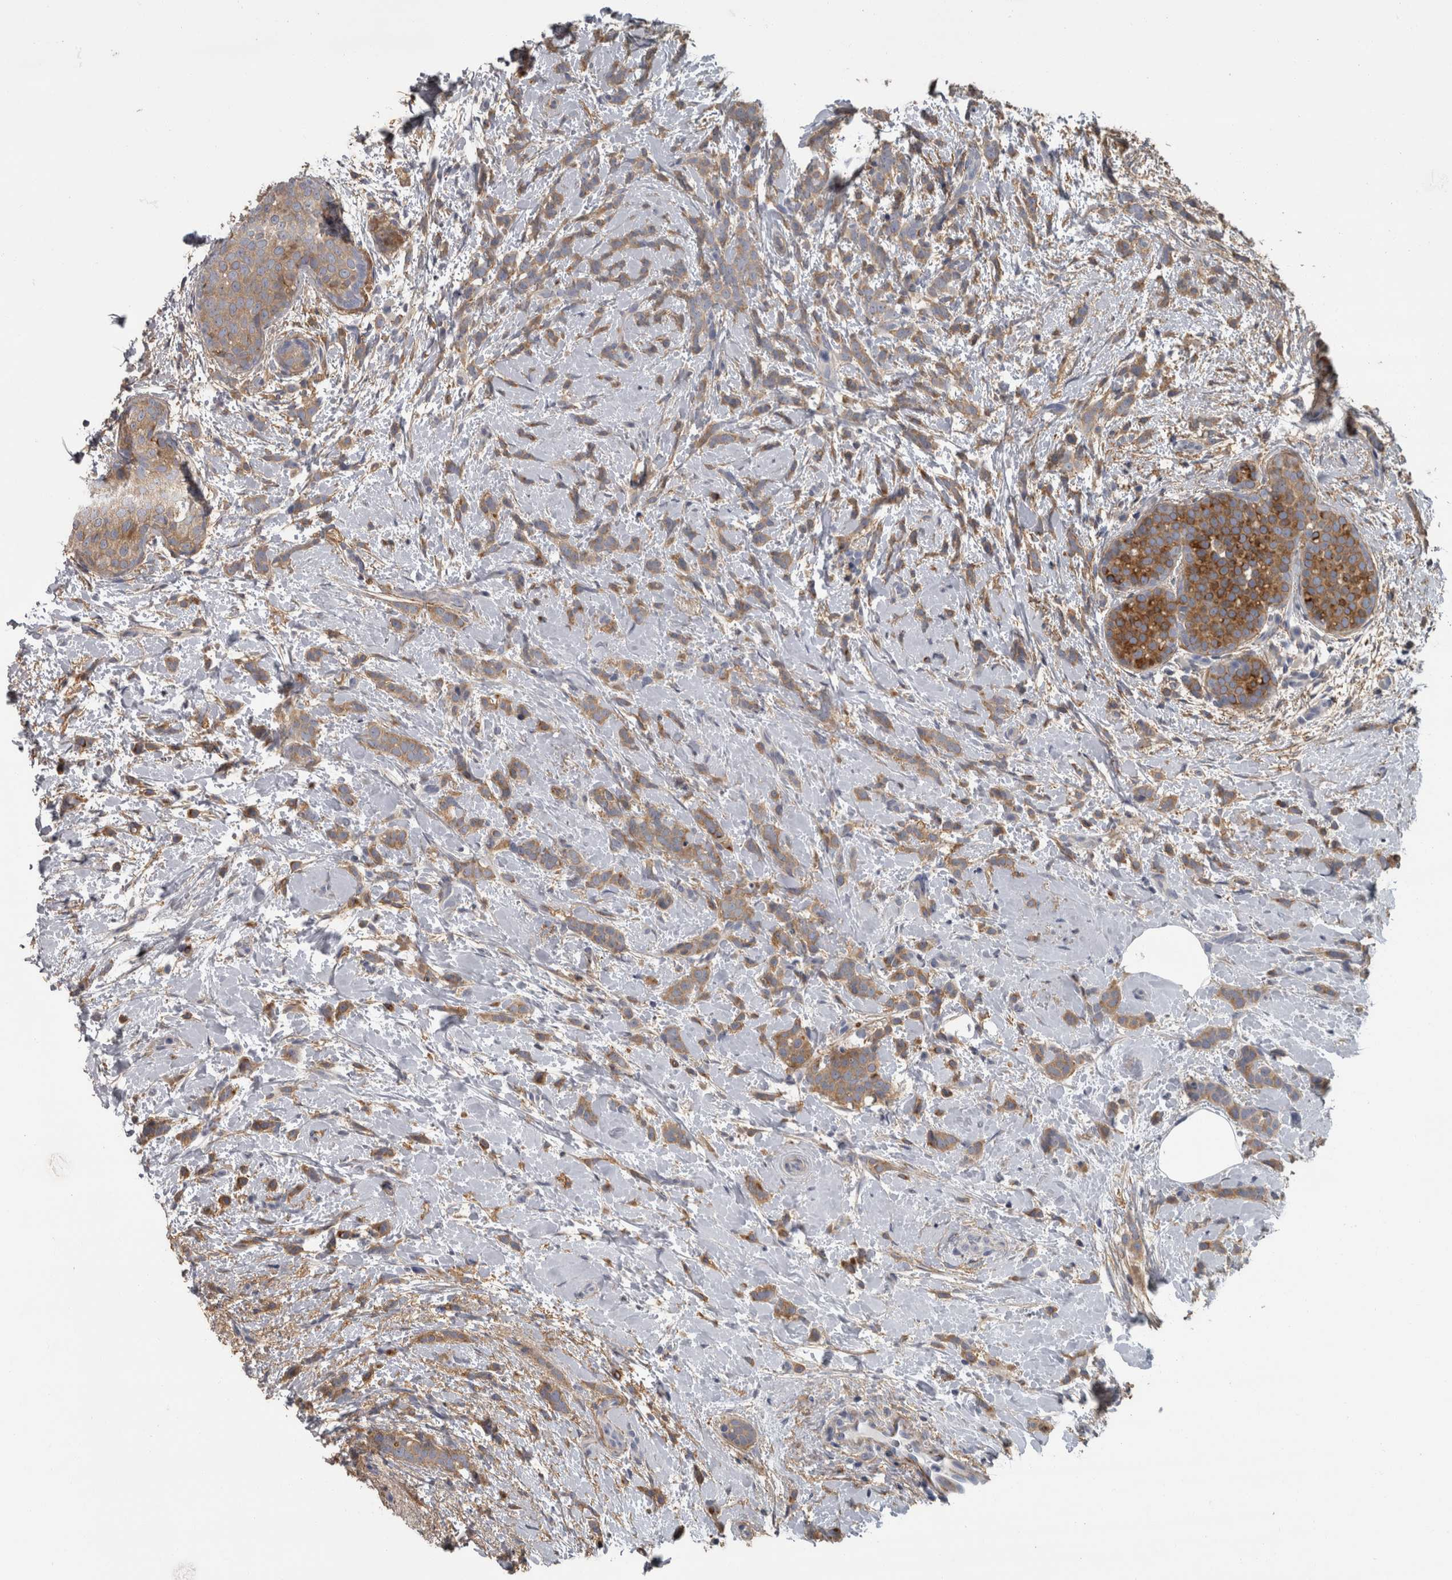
{"staining": {"intensity": "moderate", "quantity": ">75%", "location": "cytoplasmic/membranous"}, "tissue": "breast cancer", "cell_type": "Tumor cells", "image_type": "cancer", "snomed": [{"axis": "morphology", "description": "Lobular carcinoma, in situ"}, {"axis": "morphology", "description": "Lobular carcinoma"}, {"axis": "topography", "description": "Breast"}], "caption": "Protein staining demonstrates moderate cytoplasmic/membranous positivity in about >75% of tumor cells in breast cancer.", "gene": "EFEMP2", "patient": {"sex": "female", "age": 41}}